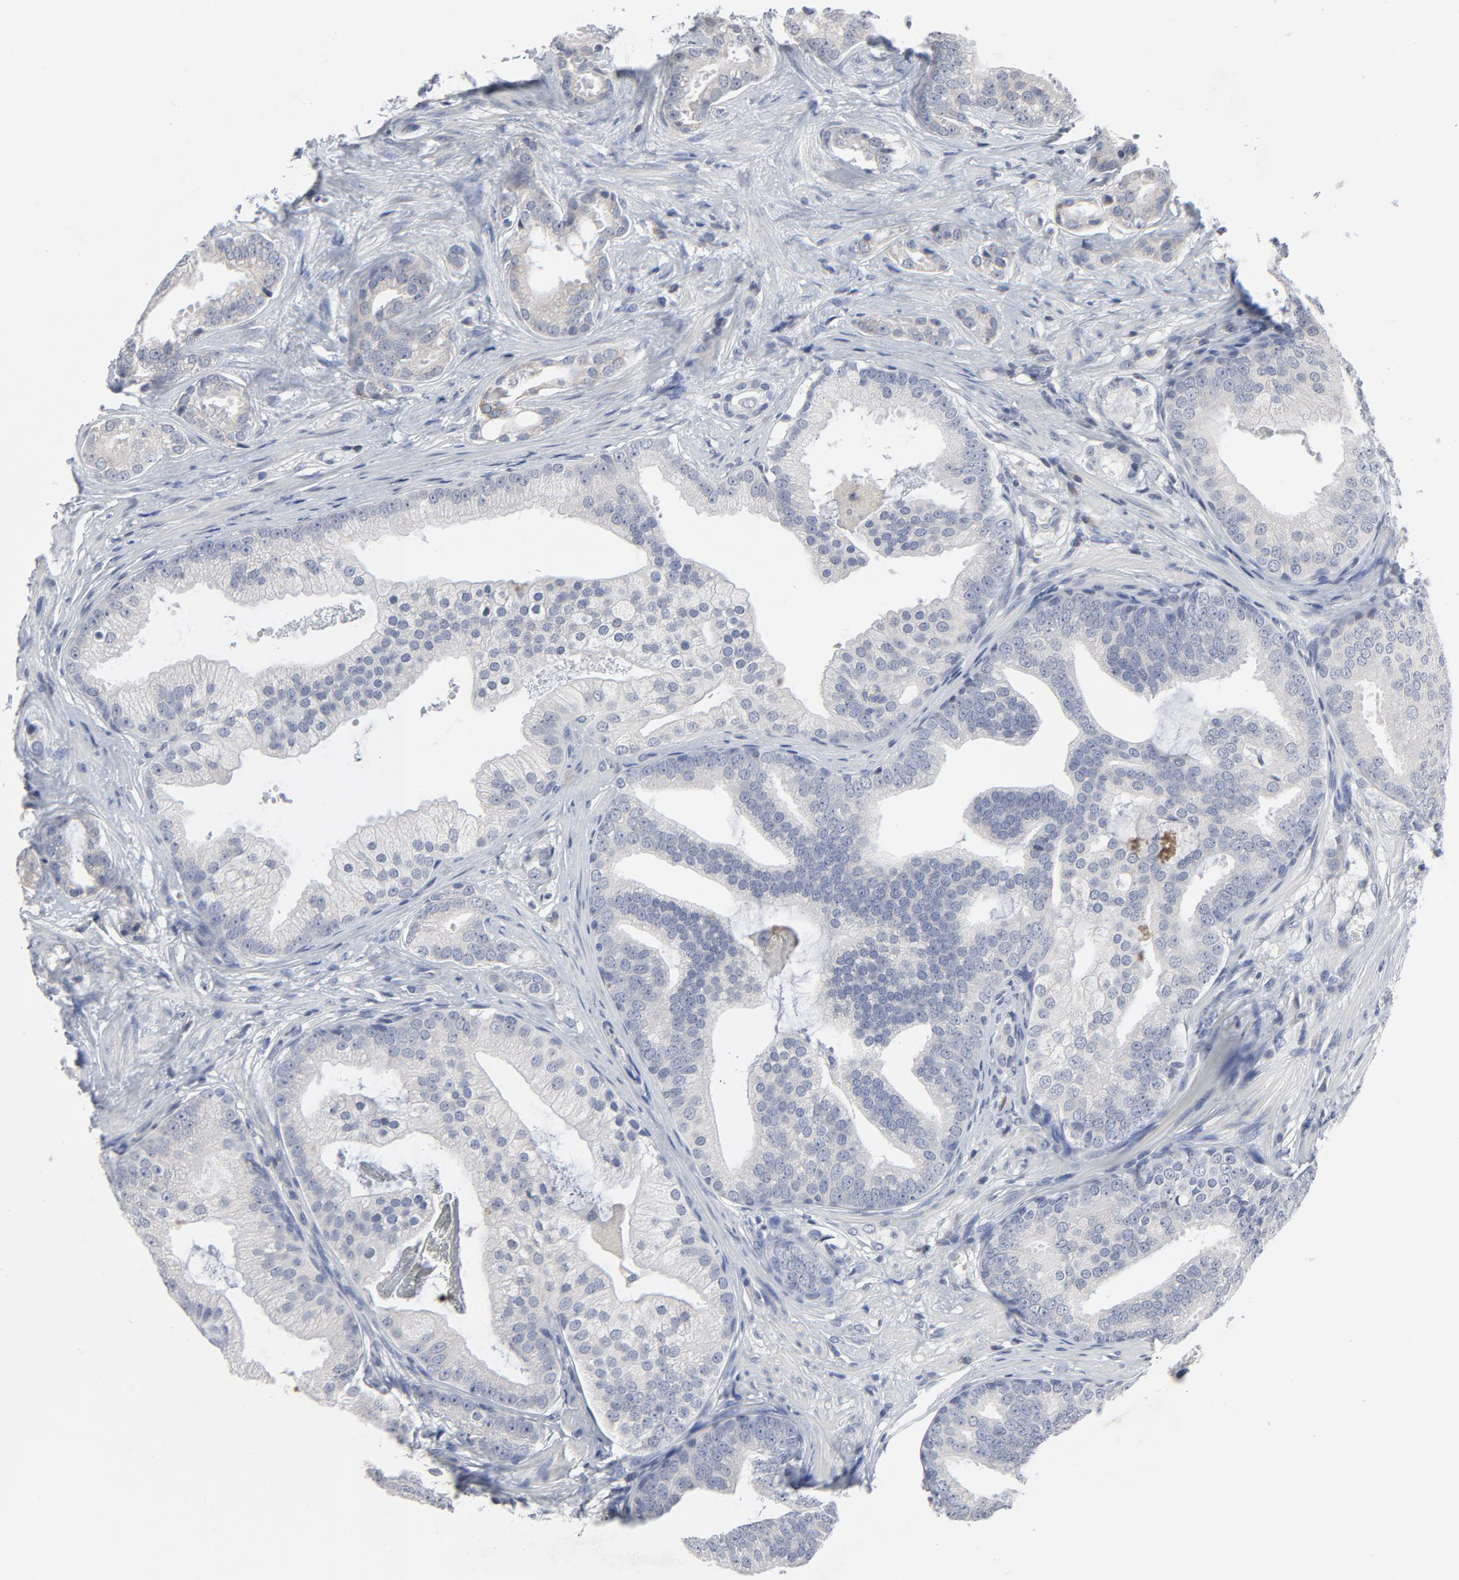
{"staining": {"intensity": "negative", "quantity": "none", "location": "none"}, "tissue": "prostate cancer", "cell_type": "Tumor cells", "image_type": "cancer", "snomed": [{"axis": "morphology", "description": "Adenocarcinoma, Low grade"}, {"axis": "topography", "description": "Prostate"}], "caption": "DAB (3,3'-diaminobenzidine) immunohistochemical staining of human prostate cancer (adenocarcinoma (low-grade)) displays no significant staining in tumor cells.", "gene": "TCL1A", "patient": {"sex": "male", "age": 58}}